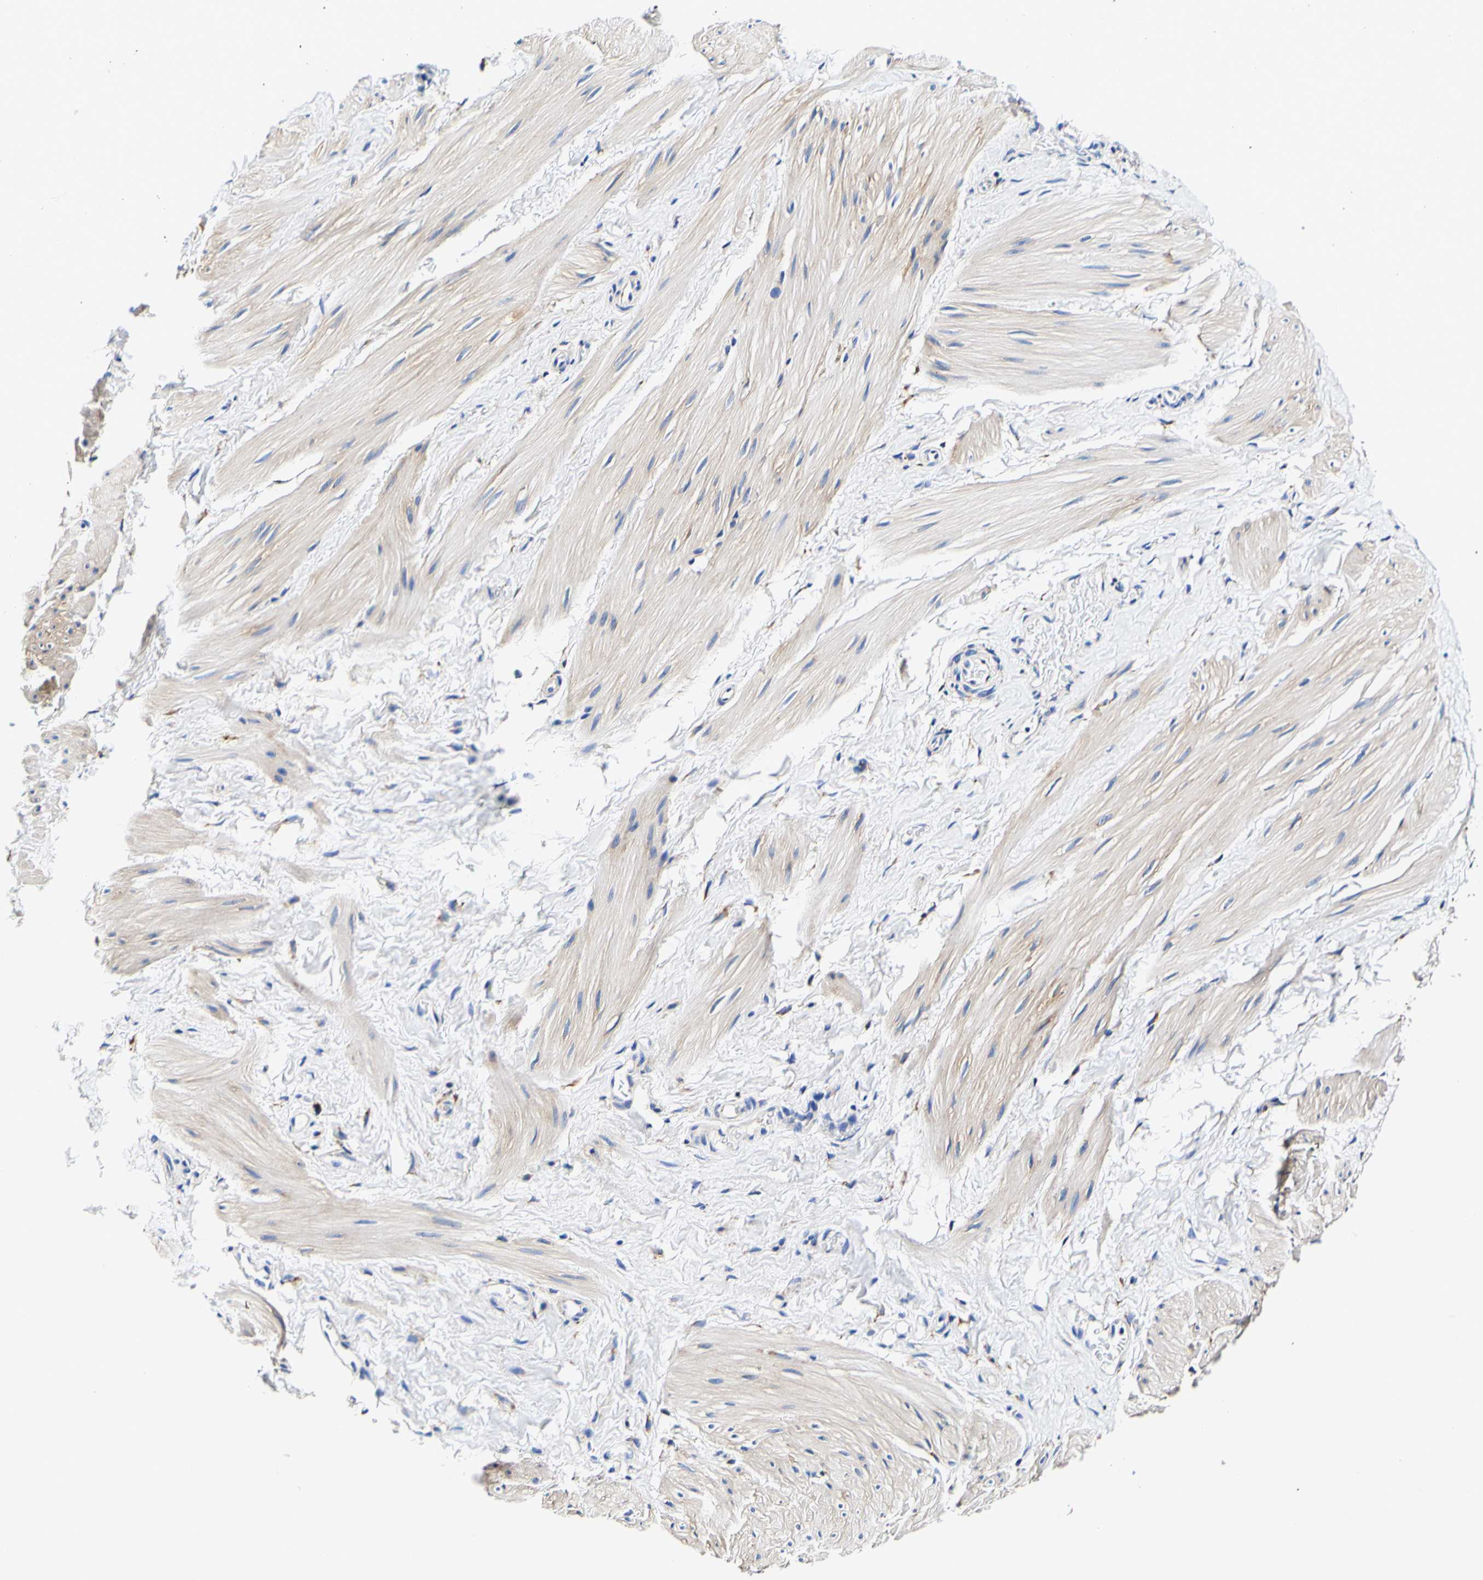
{"staining": {"intensity": "weak", "quantity": "25%-75%", "location": "cytoplasmic/membranous"}, "tissue": "smooth muscle", "cell_type": "Smooth muscle cells", "image_type": "normal", "snomed": [{"axis": "morphology", "description": "Normal tissue, NOS"}, {"axis": "topography", "description": "Smooth muscle"}], "caption": "Immunohistochemistry (IHC) micrograph of normal smooth muscle: smooth muscle stained using immunohistochemistry (IHC) demonstrates low levels of weak protein expression localized specifically in the cytoplasmic/membranous of smooth muscle cells, appearing as a cytoplasmic/membranous brown color.", "gene": "P4HB", "patient": {"sex": "male", "age": 16}}